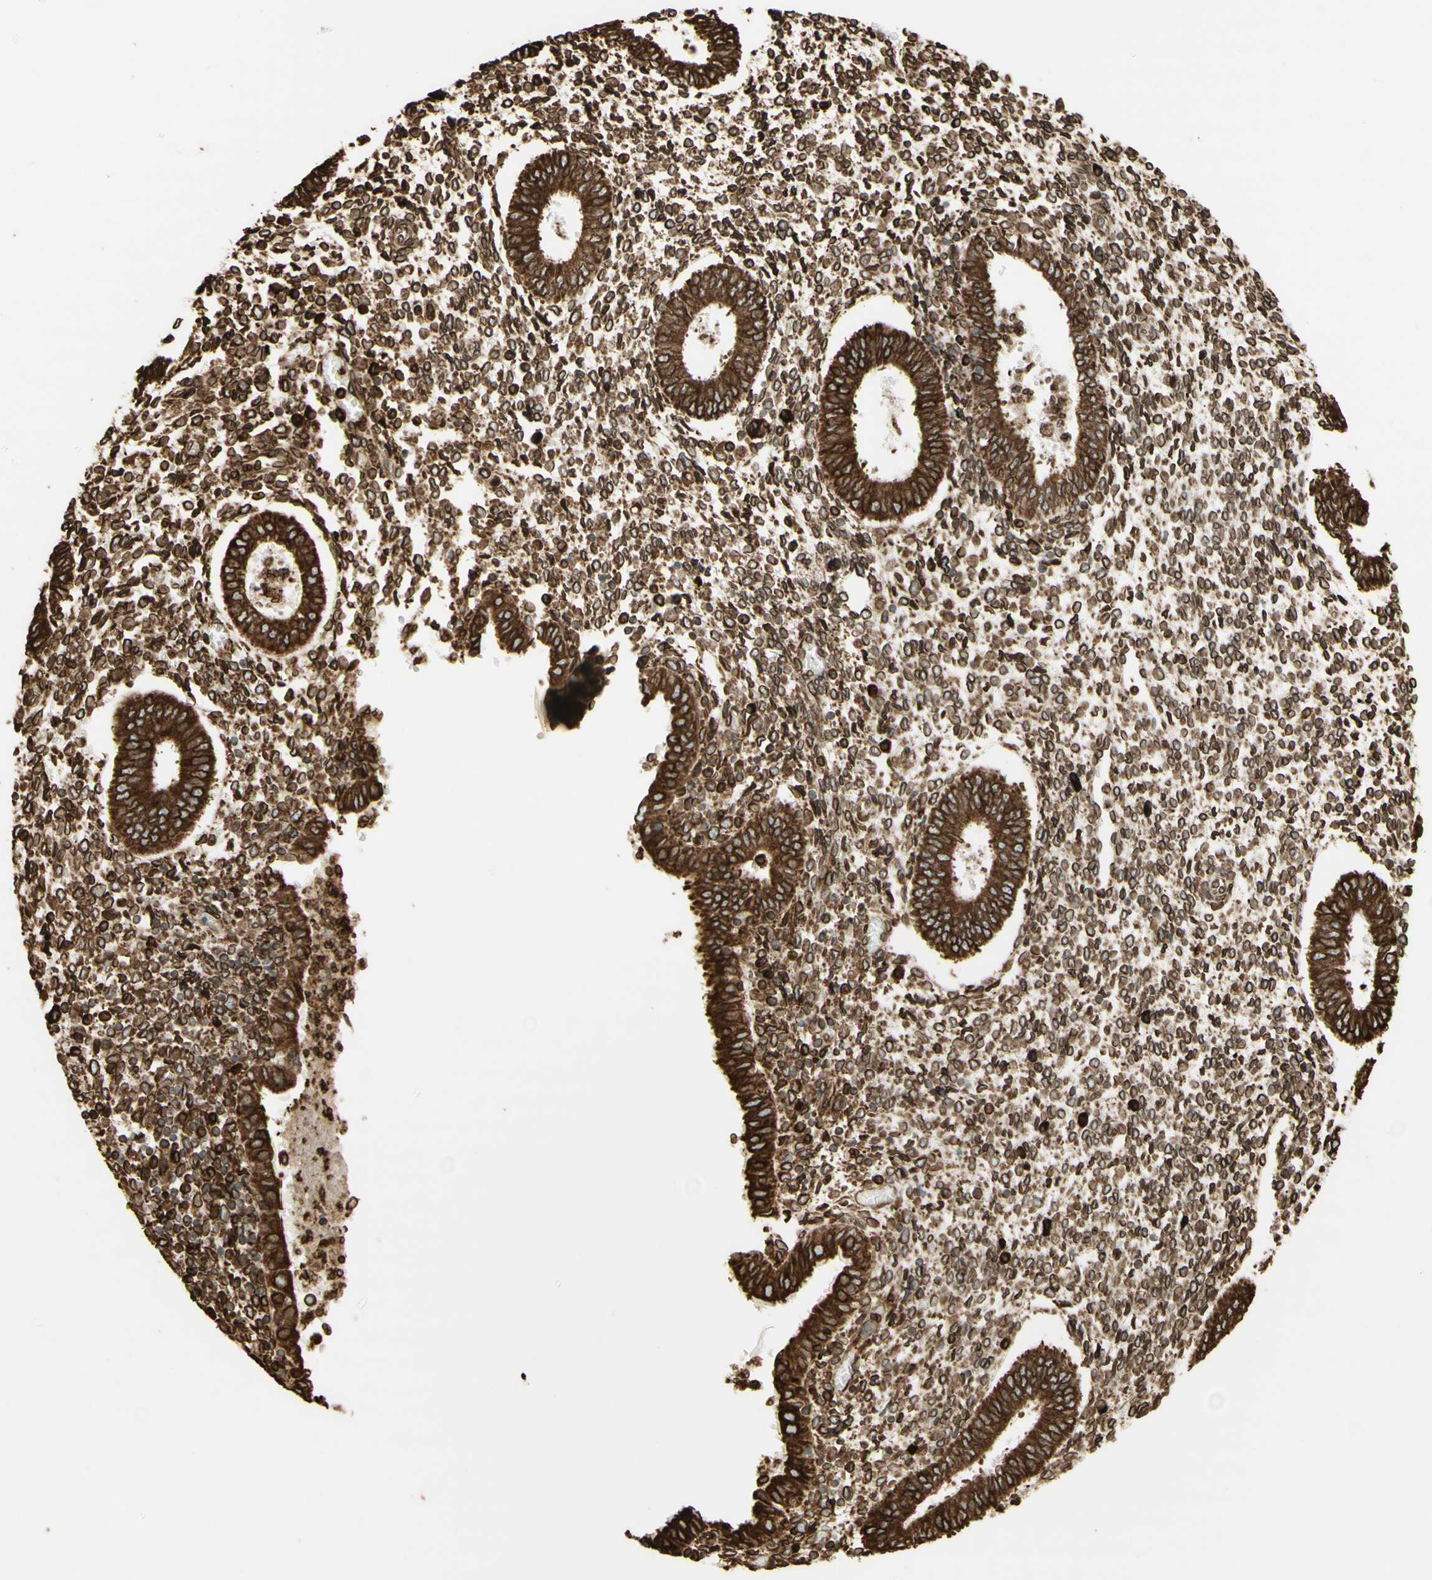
{"staining": {"intensity": "moderate", "quantity": ">75%", "location": "cytoplasmic/membranous"}, "tissue": "endometrium", "cell_type": "Cells in endometrial stroma", "image_type": "normal", "snomed": [{"axis": "morphology", "description": "Normal tissue, NOS"}, {"axis": "topography", "description": "Endometrium"}], "caption": "Human endometrium stained with a brown dye demonstrates moderate cytoplasmic/membranous positive expression in approximately >75% of cells in endometrial stroma.", "gene": "CANX", "patient": {"sex": "female", "age": 35}}